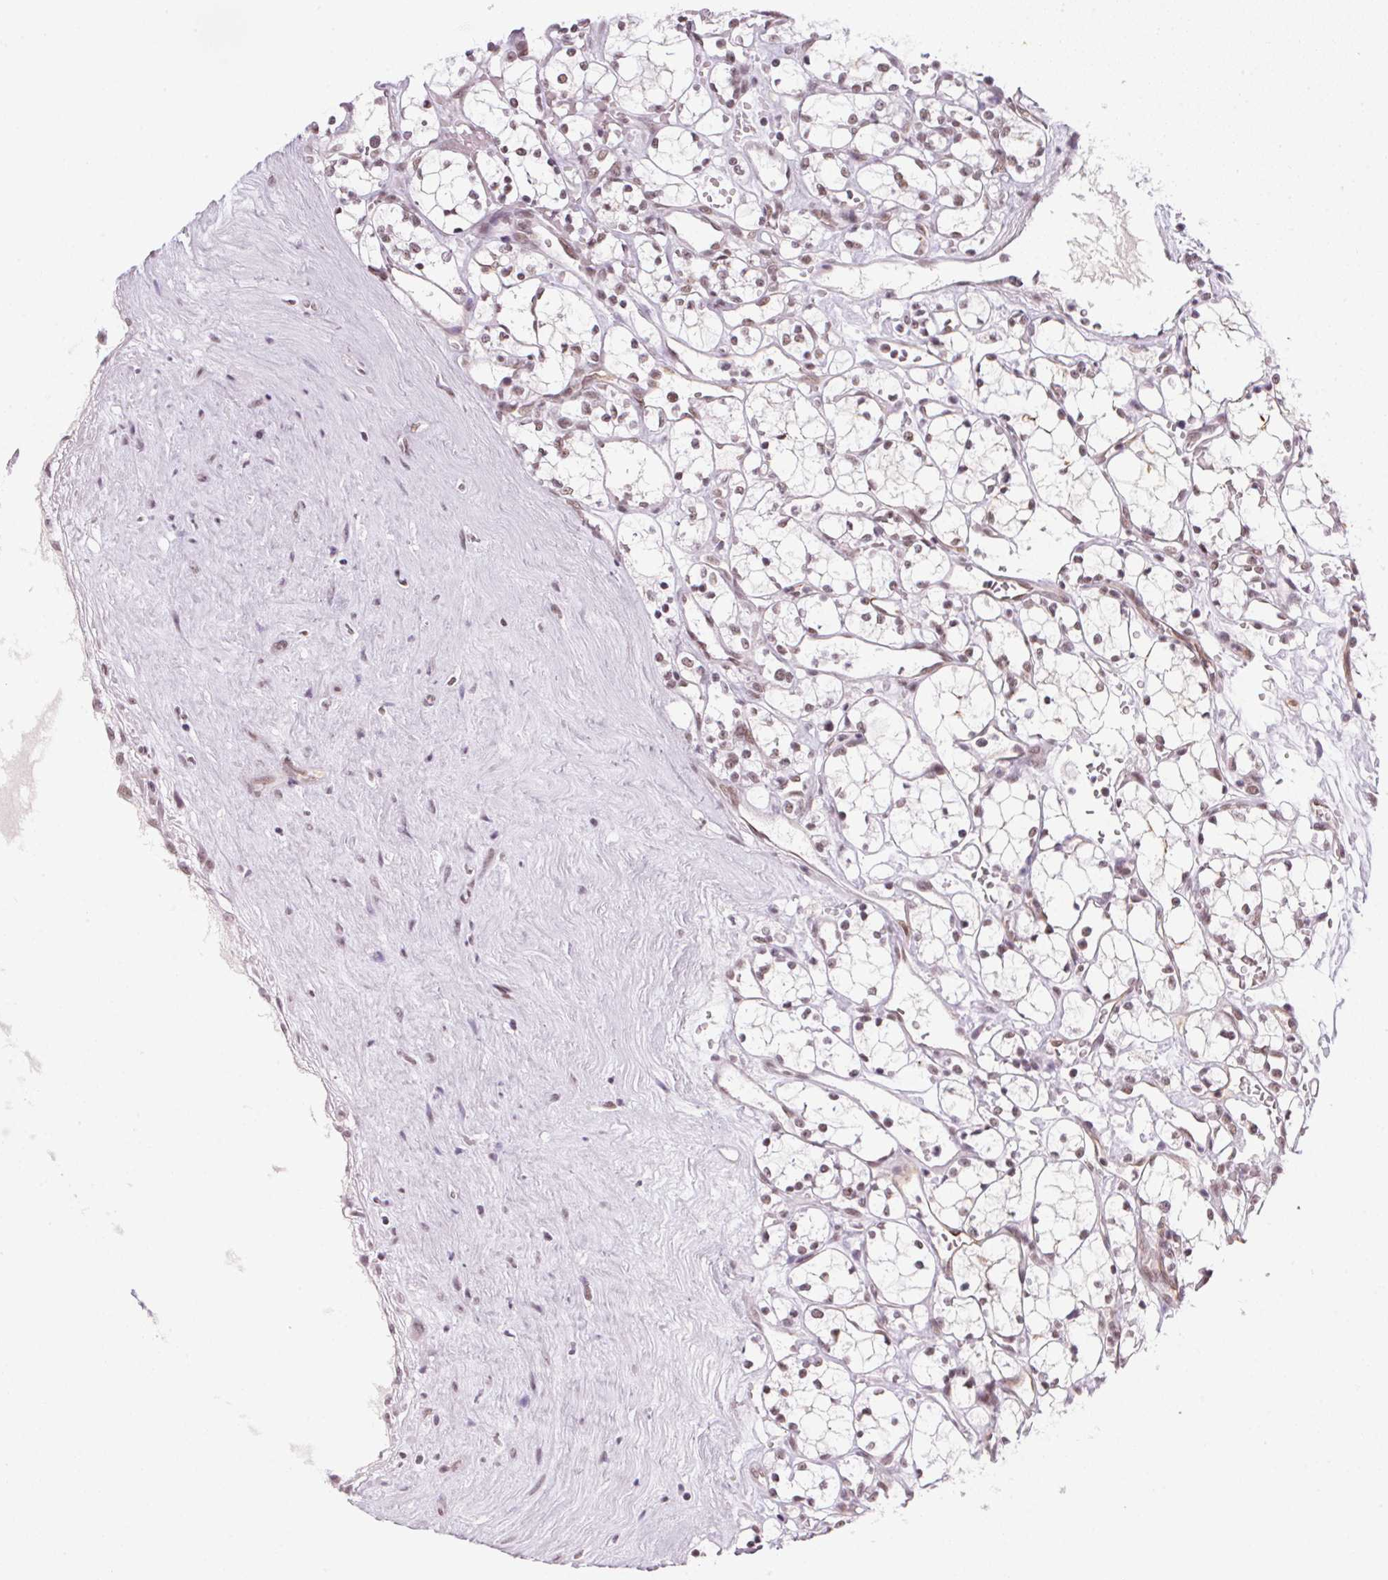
{"staining": {"intensity": "weak", "quantity": ">75%", "location": "nuclear"}, "tissue": "renal cancer", "cell_type": "Tumor cells", "image_type": "cancer", "snomed": [{"axis": "morphology", "description": "Adenocarcinoma, NOS"}, {"axis": "topography", "description": "Kidney"}], "caption": "Immunohistochemical staining of renal cancer shows weak nuclear protein positivity in about >75% of tumor cells.", "gene": "SRSF7", "patient": {"sex": "female", "age": 69}}